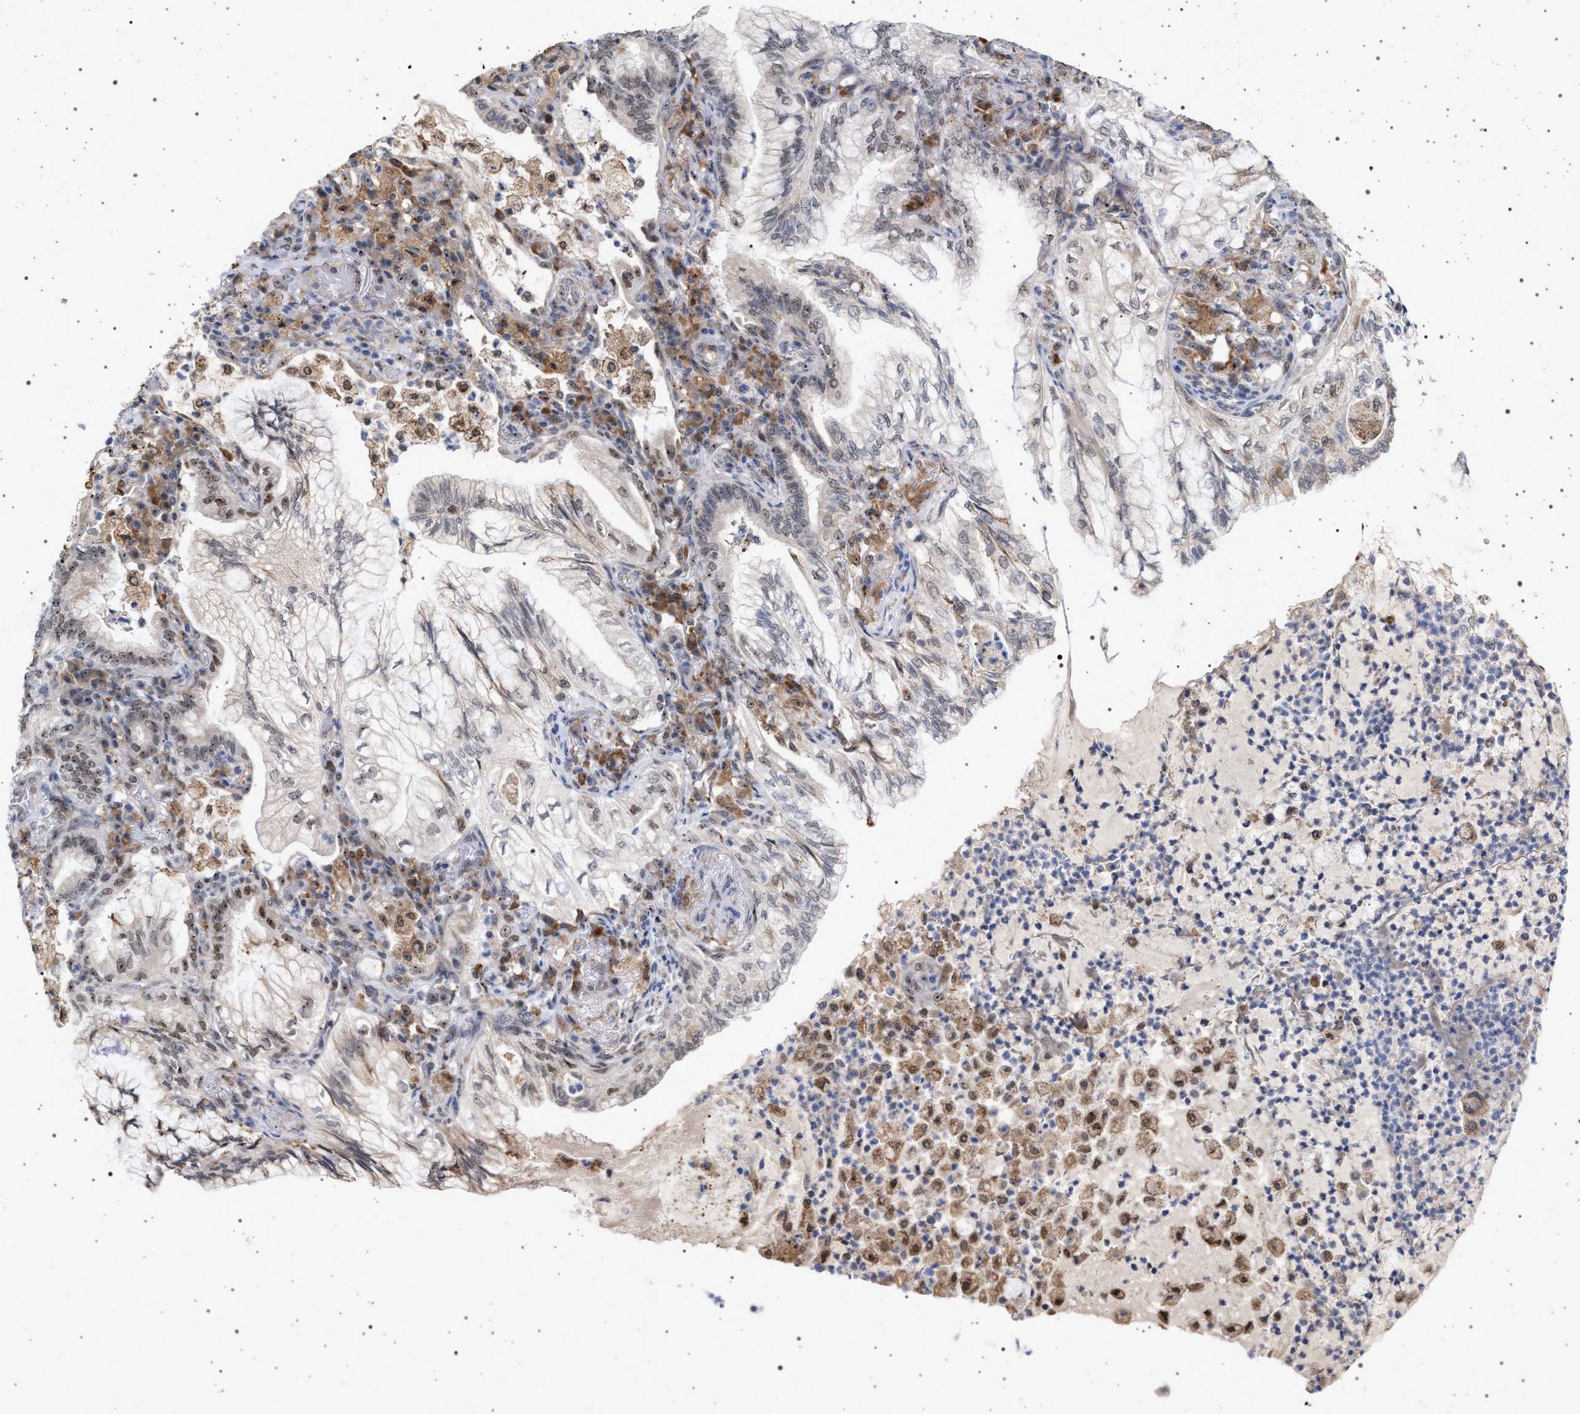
{"staining": {"intensity": "moderate", "quantity": "<25%", "location": "nuclear"}, "tissue": "lung cancer", "cell_type": "Tumor cells", "image_type": "cancer", "snomed": [{"axis": "morphology", "description": "Adenocarcinoma, NOS"}, {"axis": "topography", "description": "Lung"}], "caption": "Tumor cells display low levels of moderate nuclear positivity in approximately <25% of cells in human lung cancer. (DAB (3,3'-diaminobenzidine) IHC, brown staining for protein, blue staining for nuclei).", "gene": "ELAC2", "patient": {"sex": "female", "age": 70}}